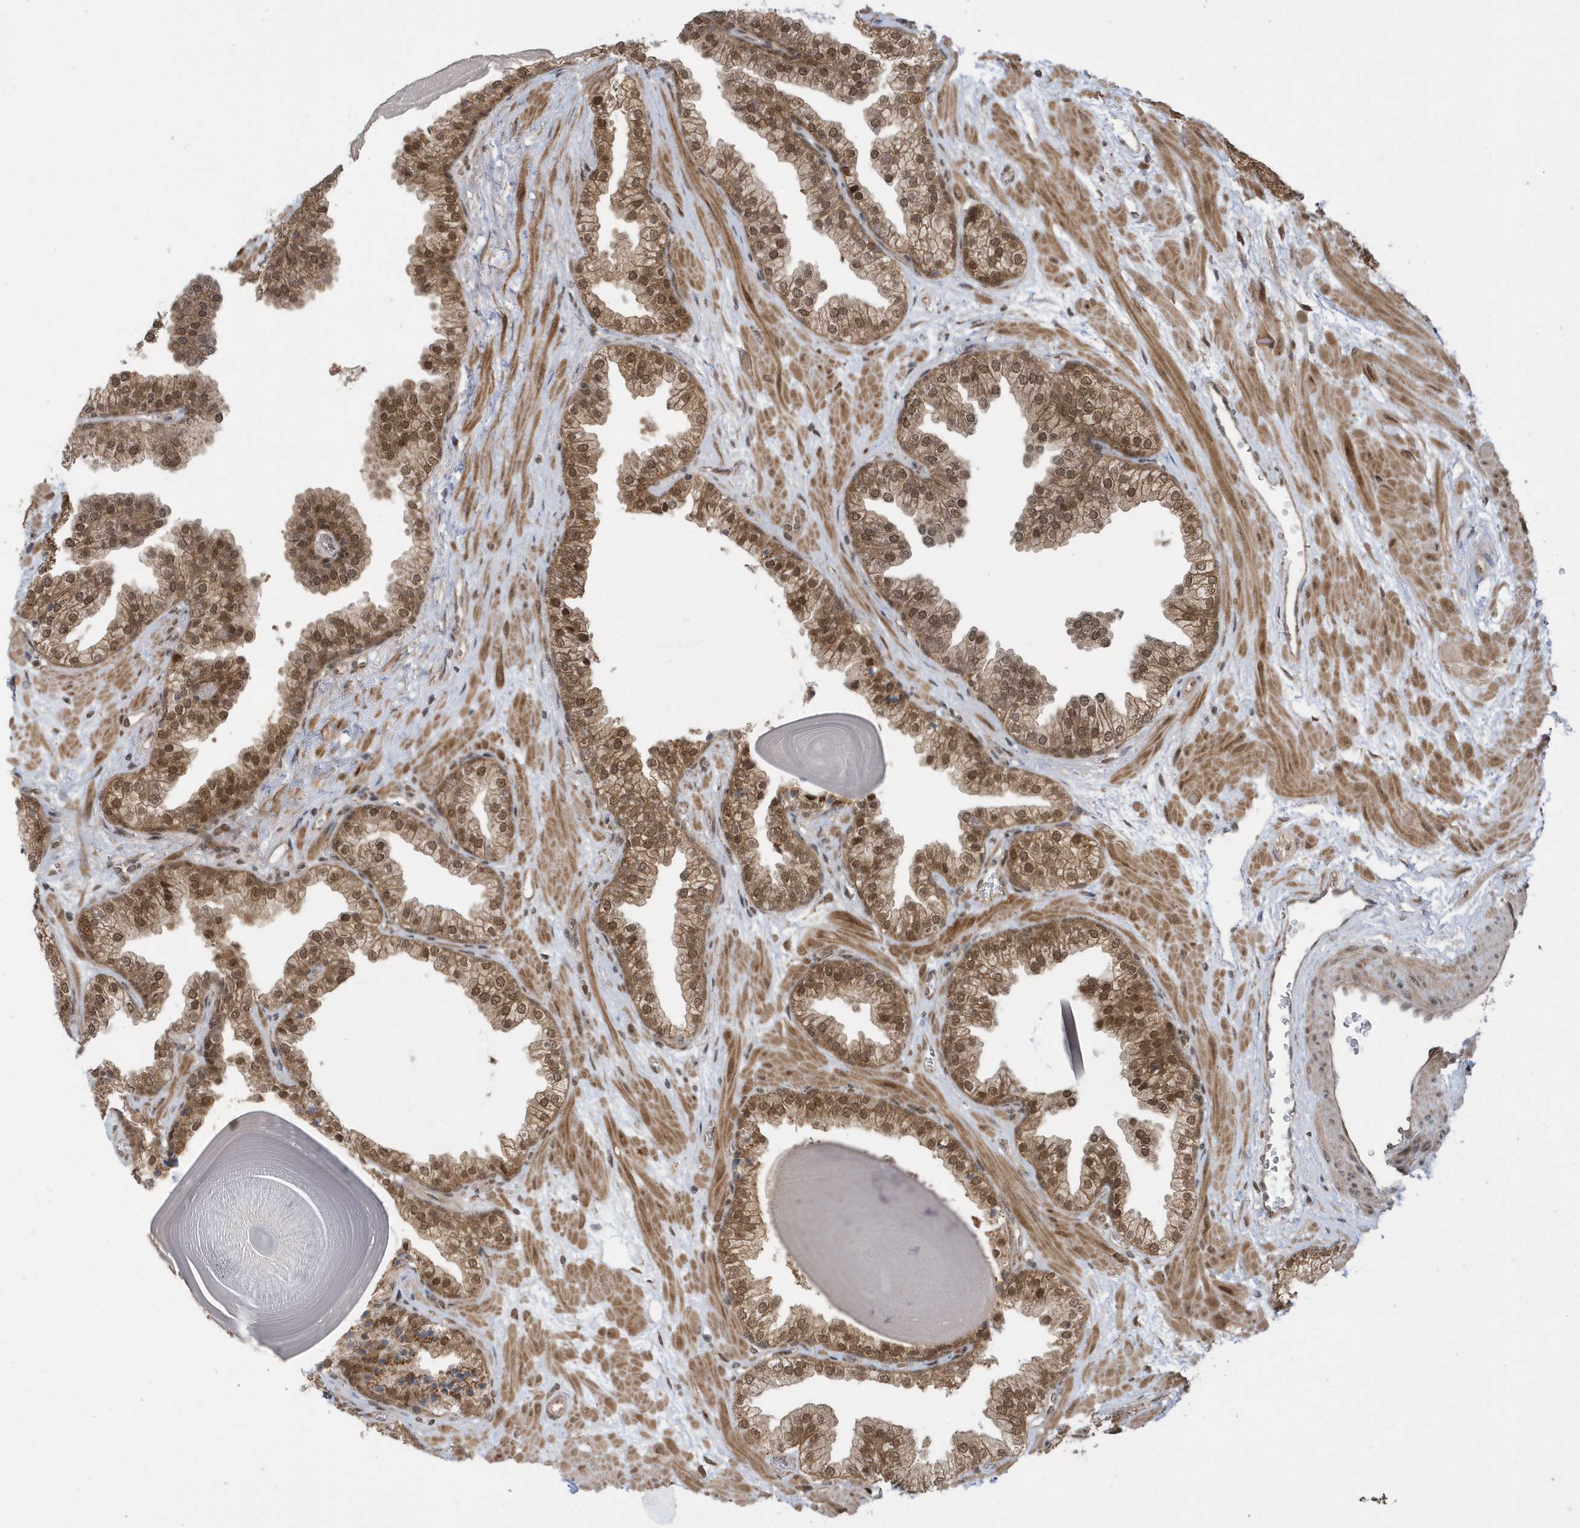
{"staining": {"intensity": "moderate", "quantity": ">75%", "location": "cytoplasmic/membranous,nuclear"}, "tissue": "prostate", "cell_type": "Glandular cells", "image_type": "normal", "snomed": [{"axis": "morphology", "description": "Normal tissue, NOS"}, {"axis": "topography", "description": "Prostate"}], "caption": "A medium amount of moderate cytoplasmic/membranous,nuclear staining is identified in approximately >75% of glandular cells in unremarkable prostate. The protein is stained brown, and the nuclei are stained in blue (DAB IHC with brightfield microscopy, high magnification).", "gene": "USP53", "patient": {"sex": "male", "age": 48}}